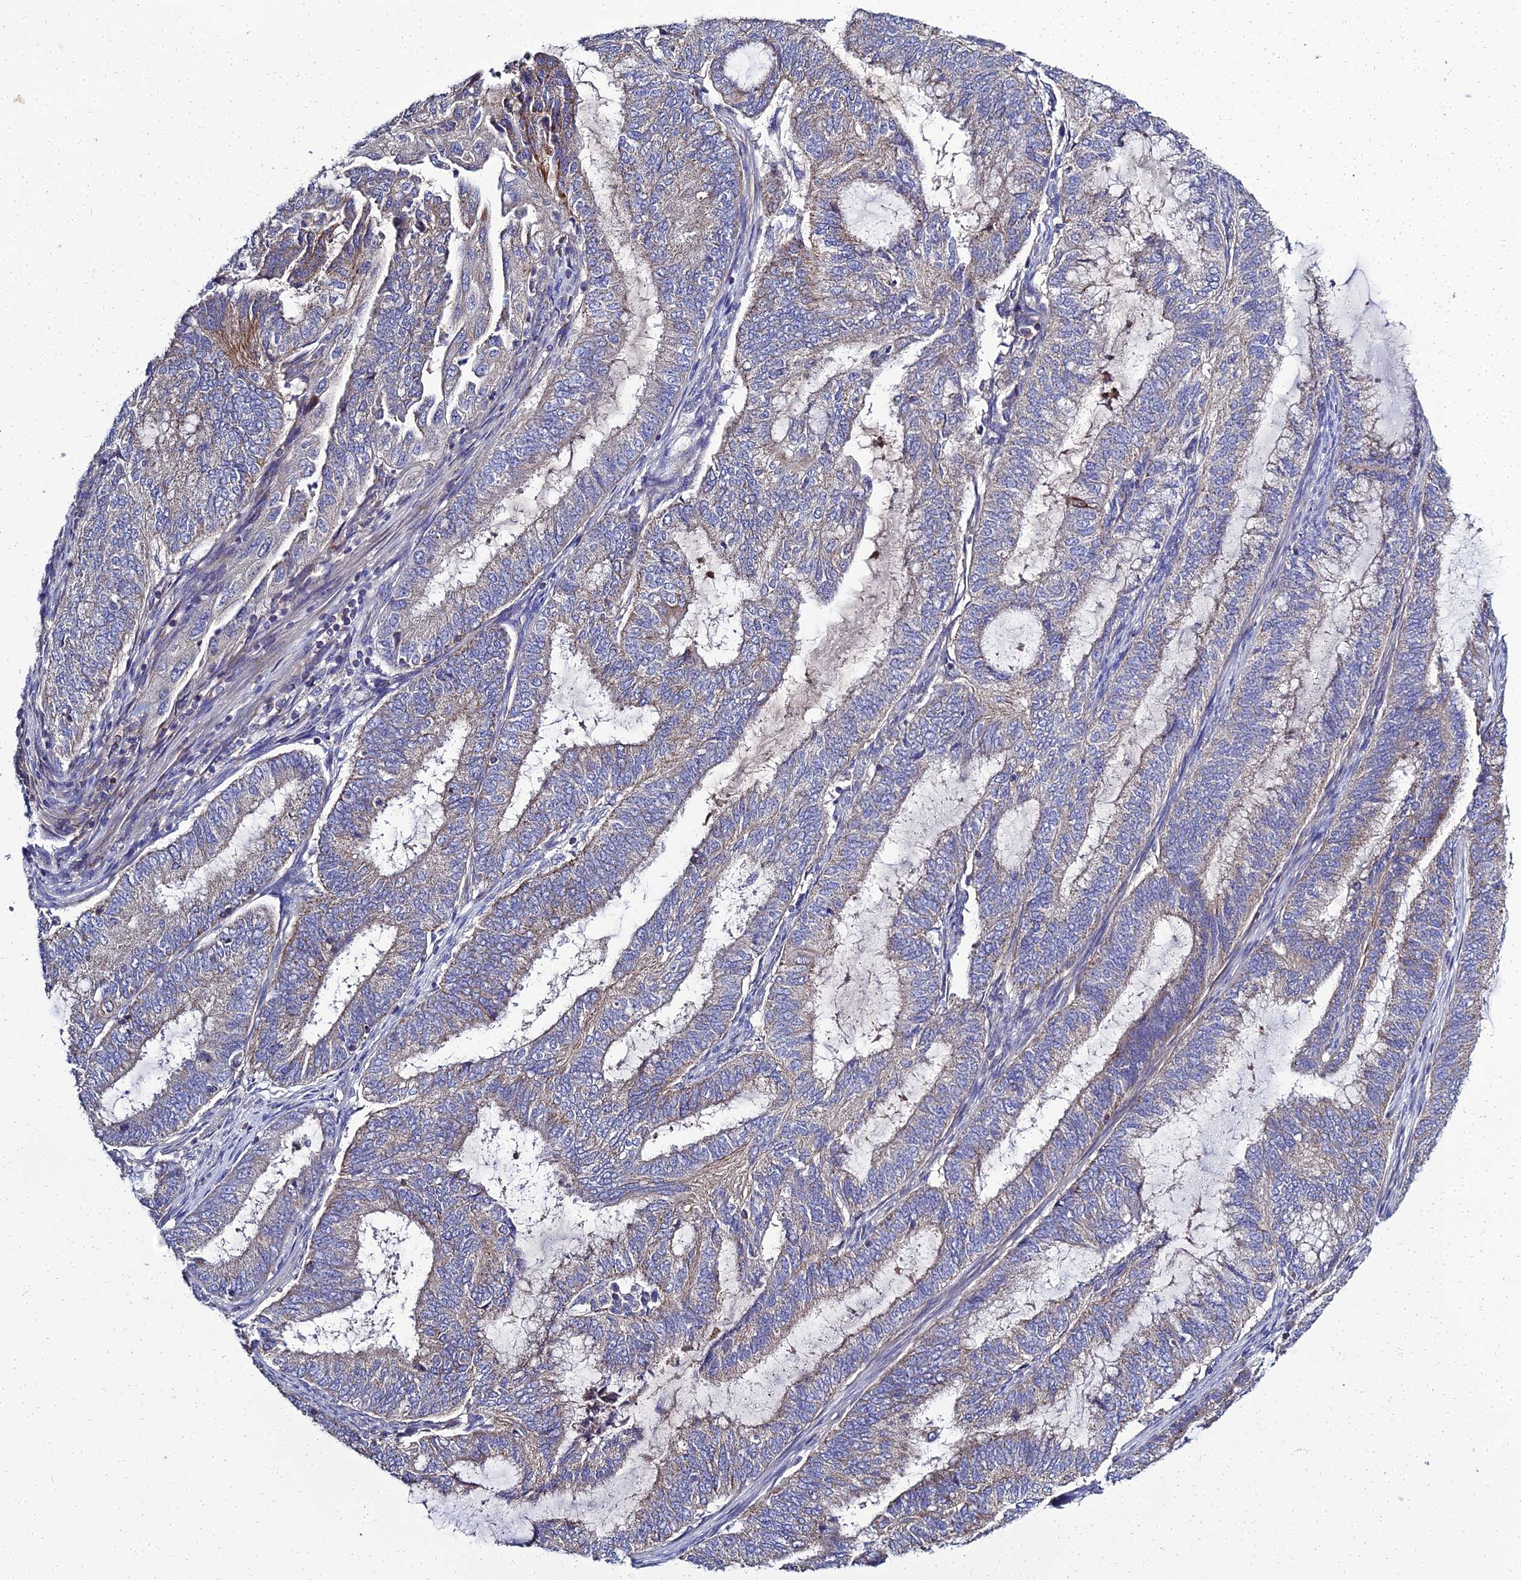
{"staining": {"intensity": "weak", "quantity": "25%-75%", "location": "cytoplasmic/membranous"}, "tissue": "endometrial cancer", "cell_type": "Tumor cells", "image_type": "cancer", "snomed": [{"axis": "morphology", "description": "Adenocarcinoma, NOS"}, {"axis": "topography", "description": "Endometrium"}], "caption": "Protein staining shows weak cytoplasmic/membranous expression in about 25%-75% of tumor cells in endometrial cancer.", "gene": "NPY", "patient": {"sex": "female", "age": 51}}